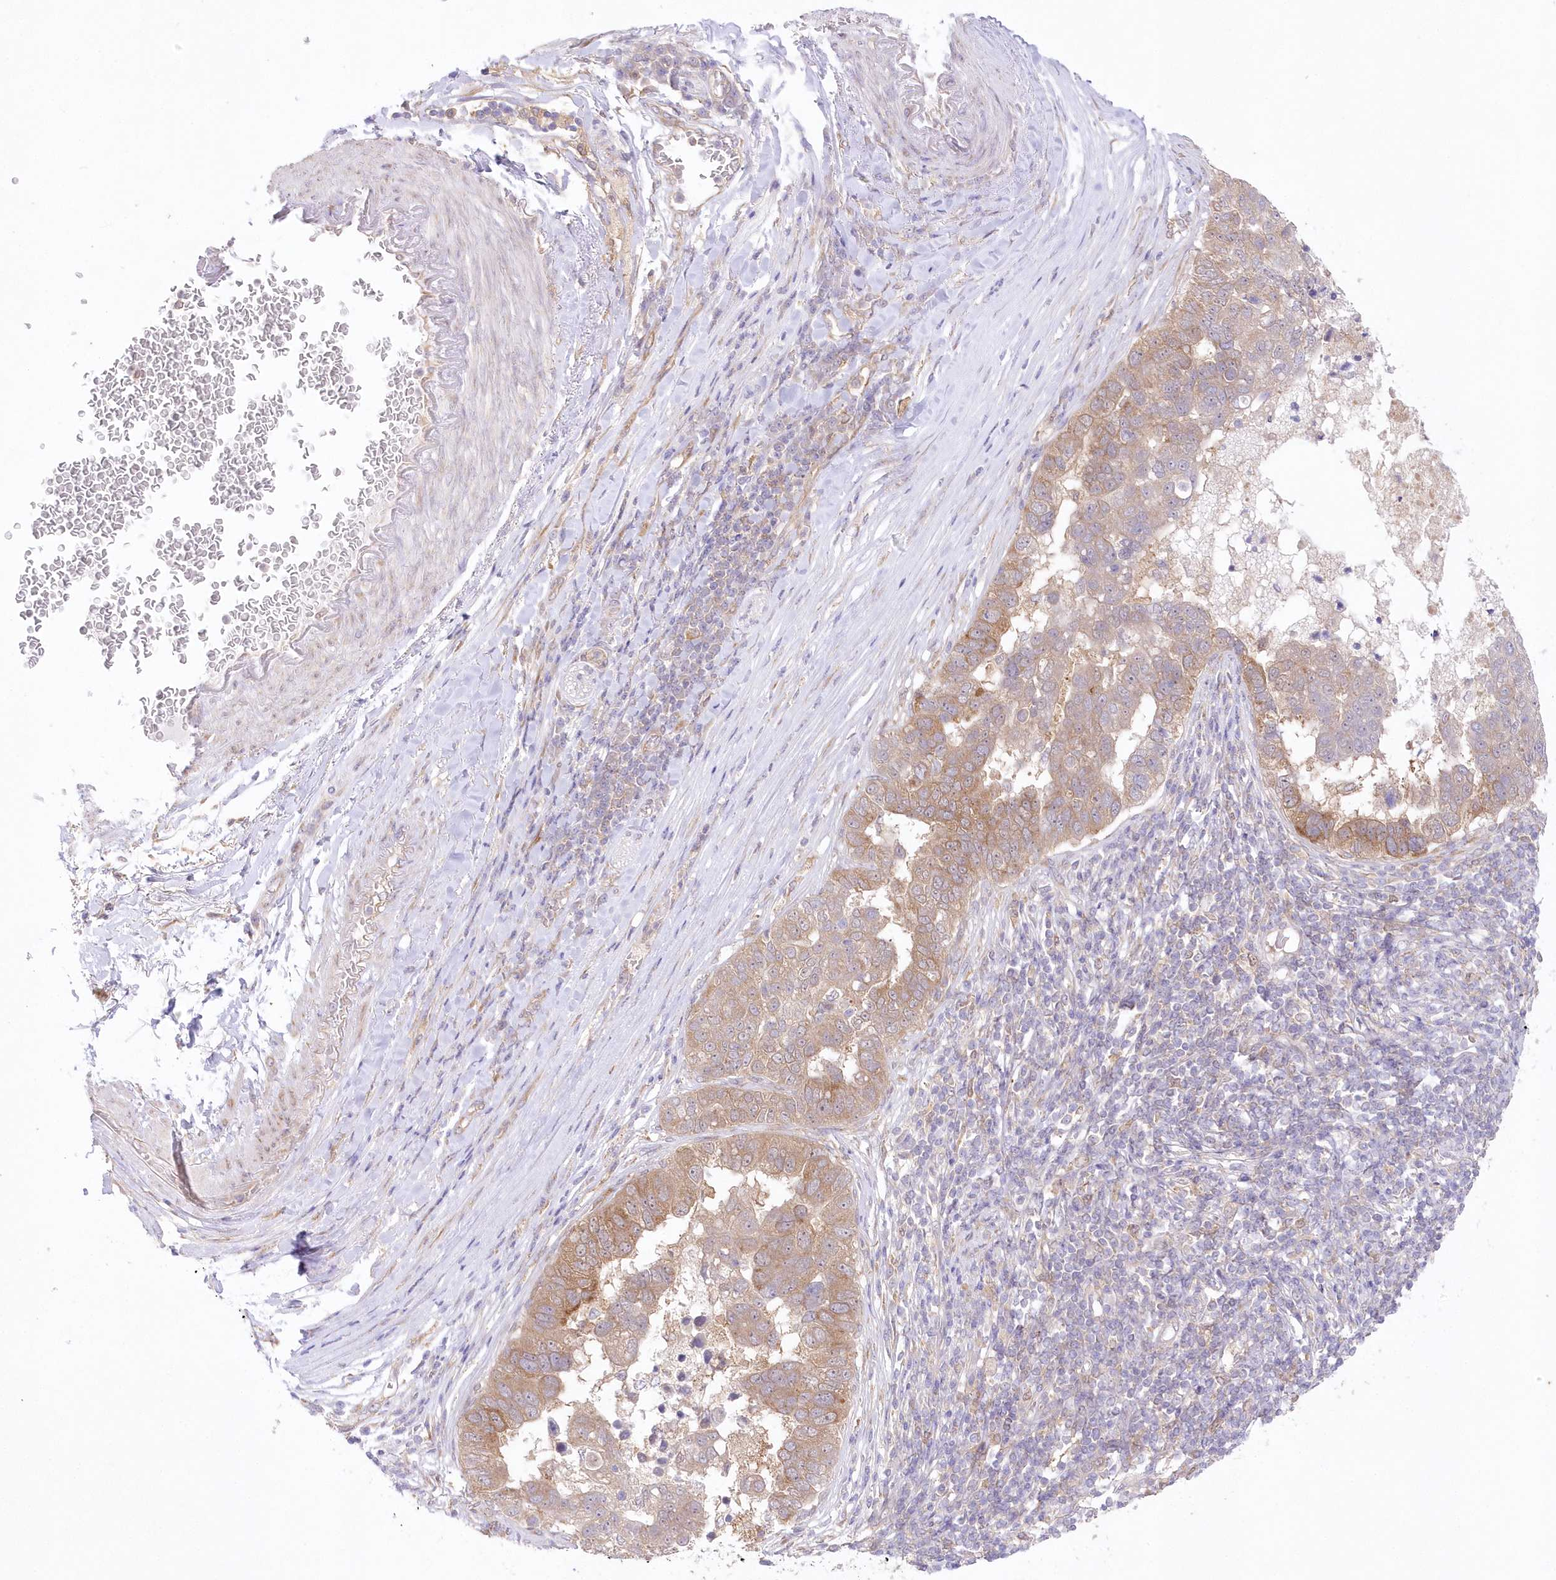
{"staining": {"intensity": "moderate", "quantity": "25%-75%", "location": "cytoplasmic/membranous"}, "tissue": "pancreatic cancer", "cell_type": "Tumor cells", "image_type": "cancer", "snomed": [{"axis": "morphology", "description": "Adenocarcinoma, NOS"}, {"axis": "topography", "description": "Pancreas"}], "caption": "Immunohistochemical staining of pancreatic cancer demonstrates moderate cytoplasmic/membranous protein positivity in about 25%-75% of tumor cells.", "gene": "RNPEP", "patient": {"sex": "female", "age": 61}}